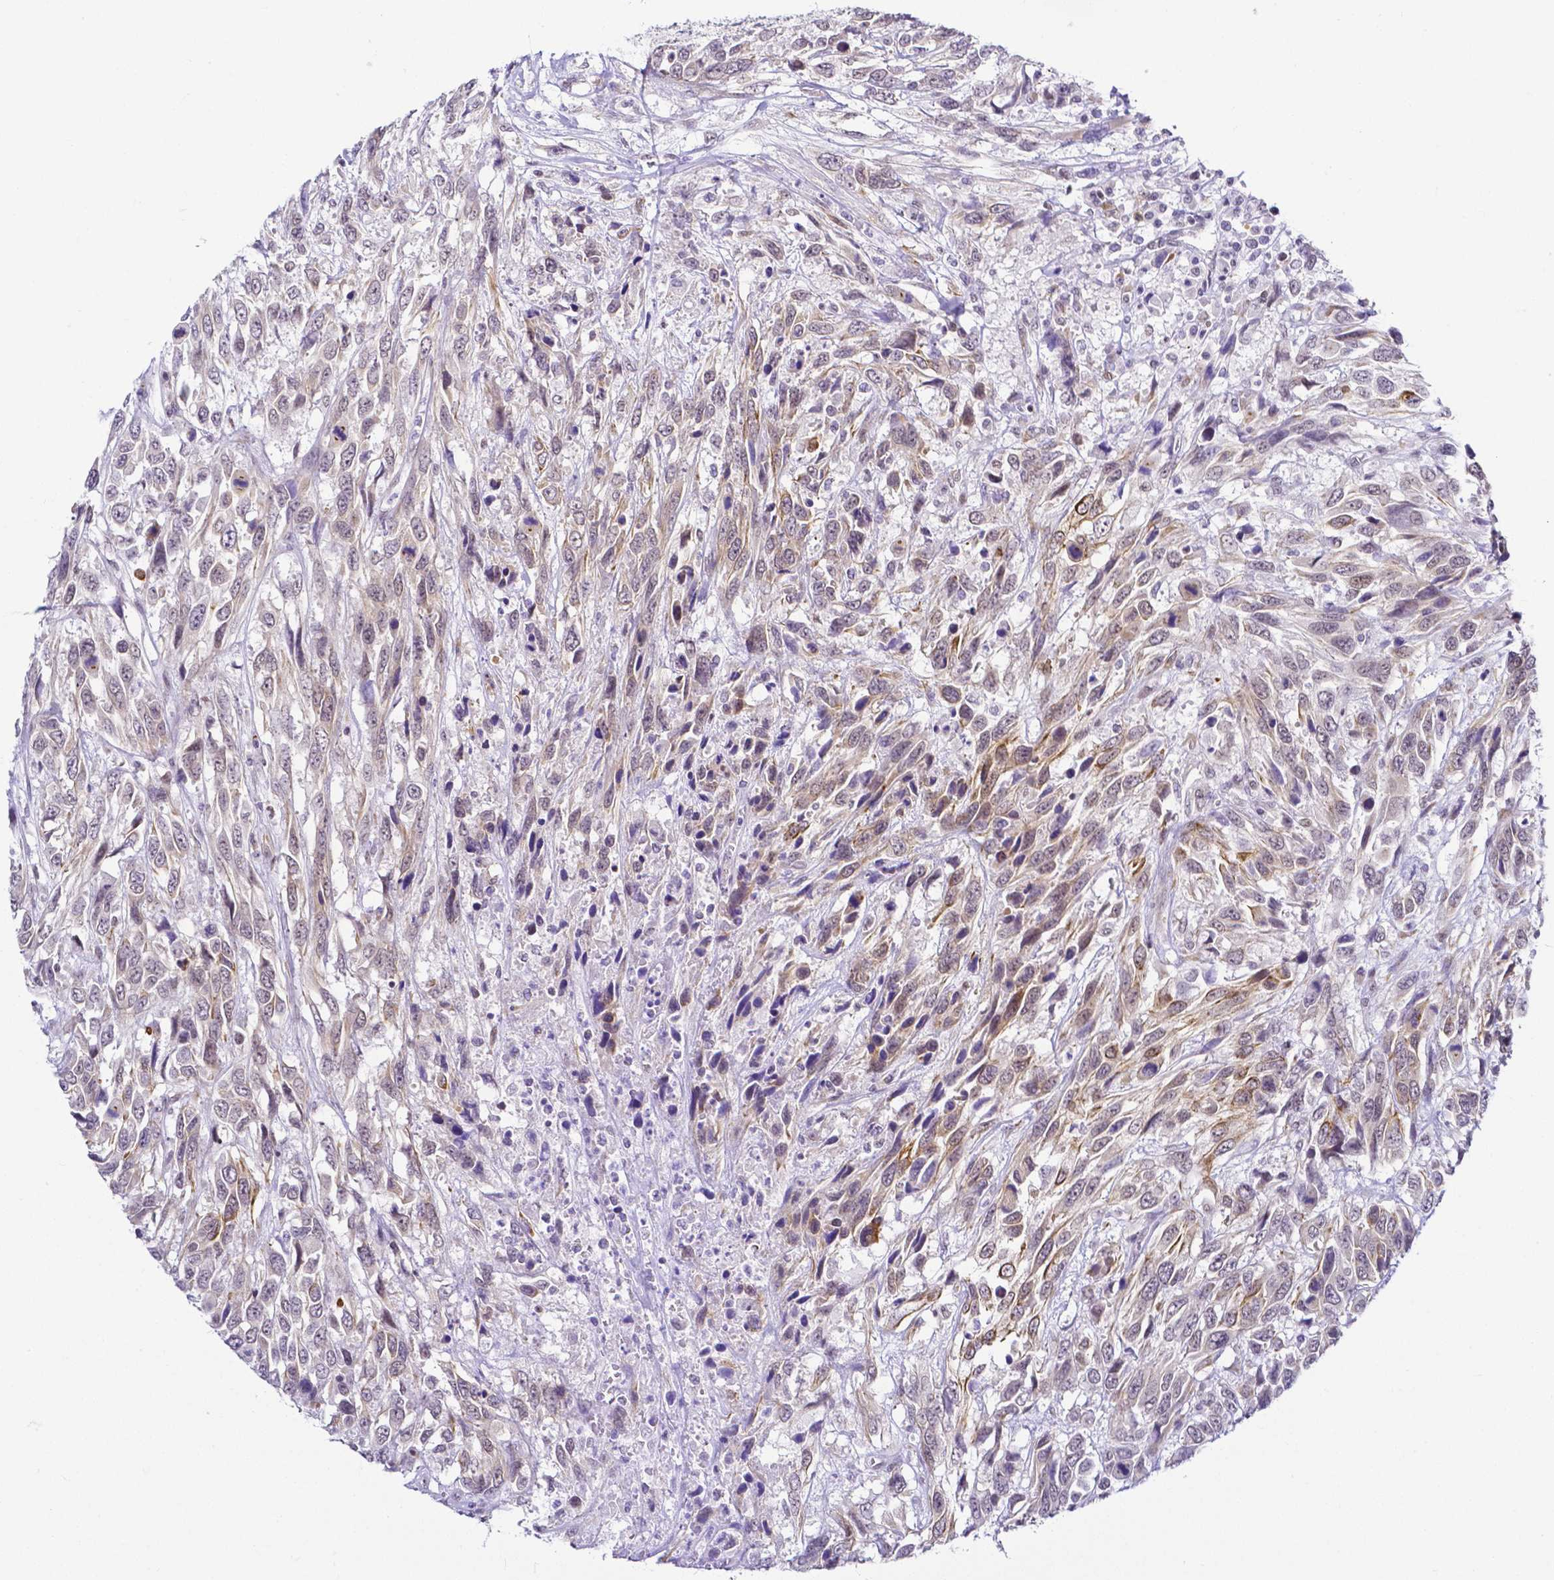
{"staining": {"intensity": "moderate", "quantity": "<25%", "location": "cytoplasmic/membranous,nuclear"}, "tissue": "urothelial cancer", "cell_type": "Tumor cells", "image_type": "cancer", "snomed": [{"axis": "morphology", "description": "Urothelial carcinoma, High grade"}, {"axis": "topography", "description": "Urinary bladder"}], "caption": "Tumor cells exhibit moderate cytoplasmic/membranous and nuclear expression in about <25% of cells in urothelial cancer. The staining is performed using DAB (3,3'-diaminobenzidine) brown chromogen to label protein expression. The nuclei are counter-stained blue using hematoxylin.", "gene": "FAM83G", "patient": {"sex": "female", "age": 70}}